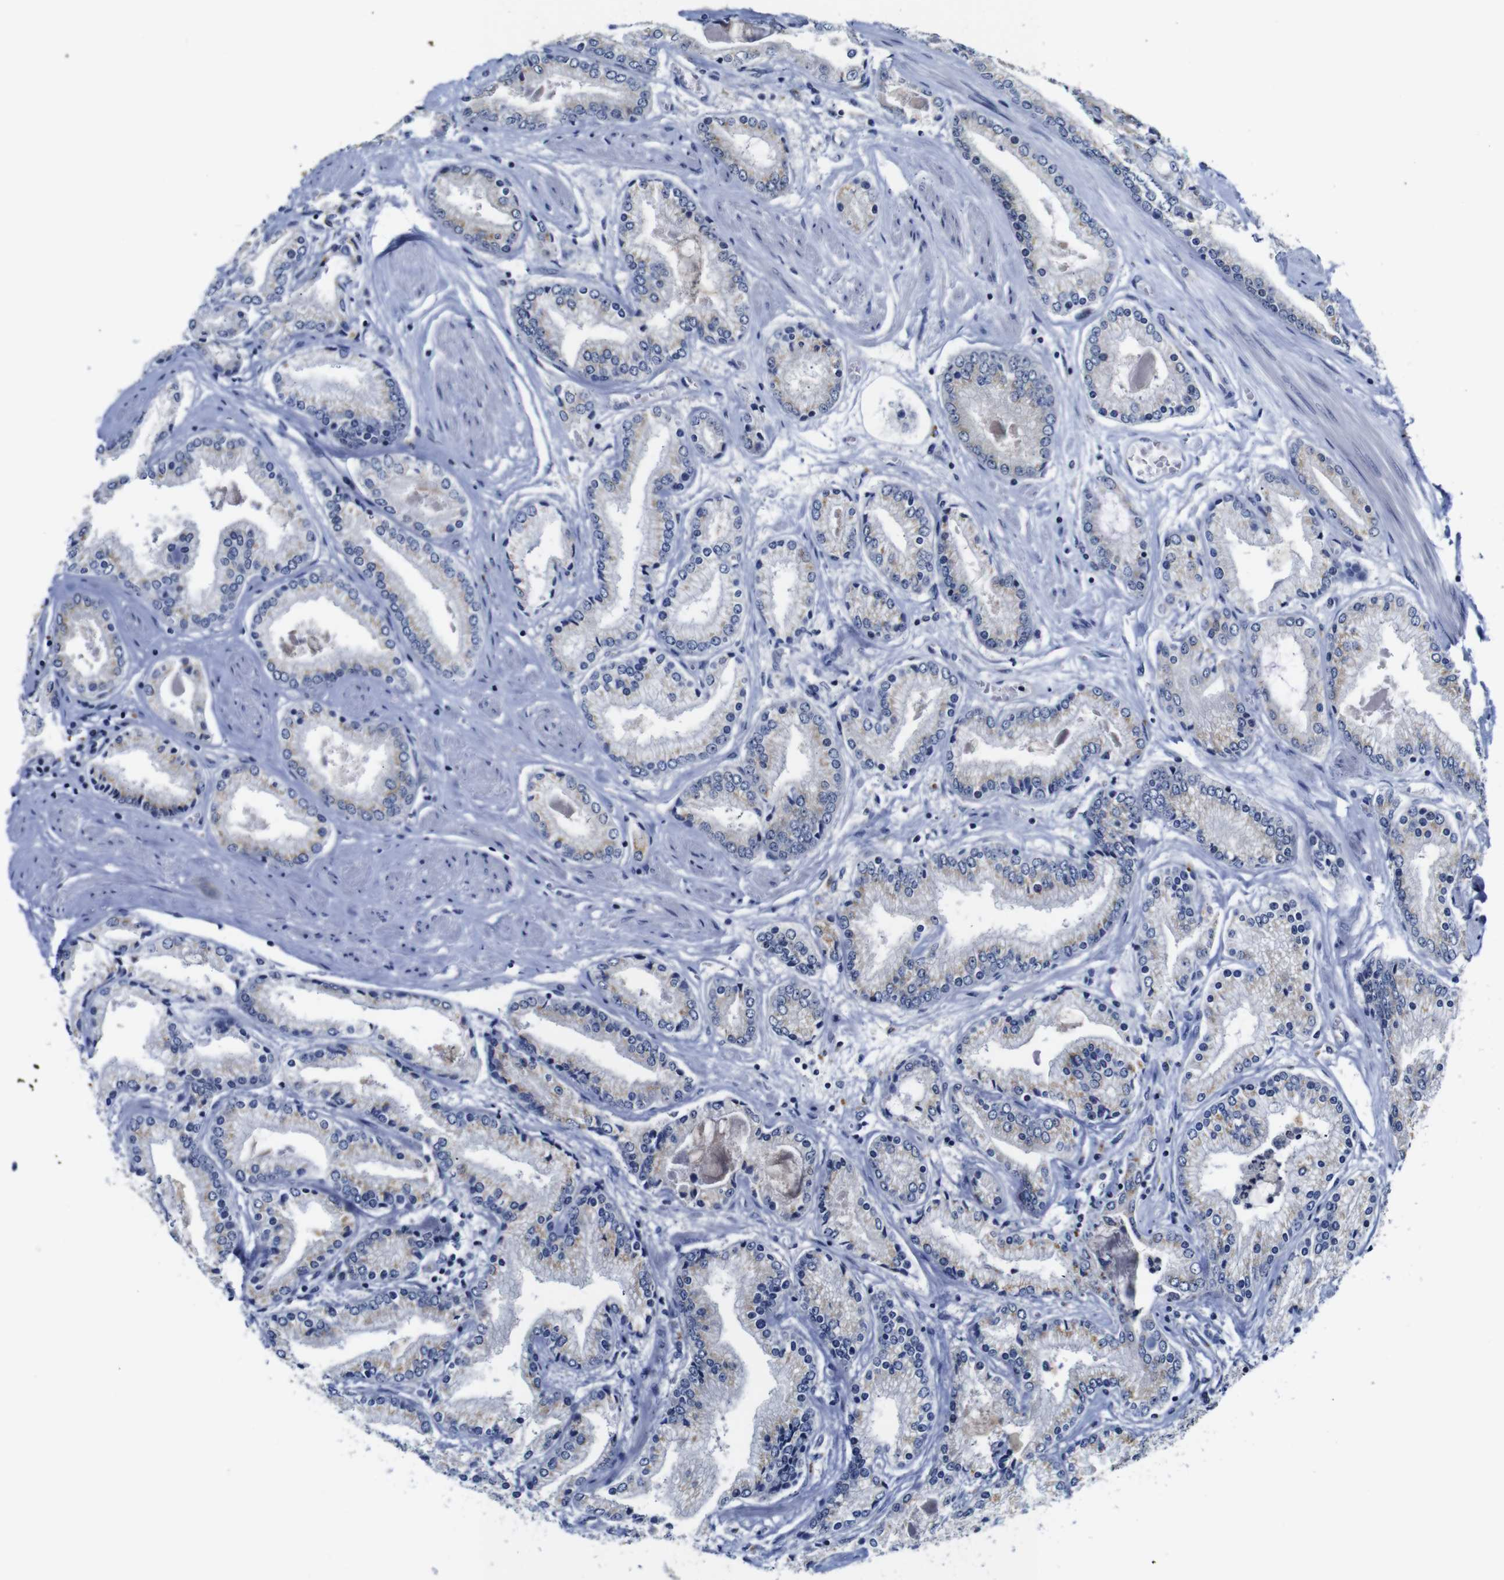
{"staining": {"intensity": "weak", "quantity": "25%-75%", "location": "cytoplasmic/membranous"}, "tissue": "prostate cancer", "cell_type": "Tumor cells", "image_type": "cancer", "snomed": [{"axis": "morphology", "description": "Adenocarcinoma, High grade"}, {"axis": "topography", "description": "Prostate"}], "caption": "High-grade adenocarcinoma (prostate) stained with immunohistochemistry reveals weak cytoplasmic/membranous expression in approximately 25%-75% of tumor cells. (brown staining indicates protein expression, while blue staining denotes nuclei).", "gene": "FURIN", "patient": {"sex": "male", "age": 59}}